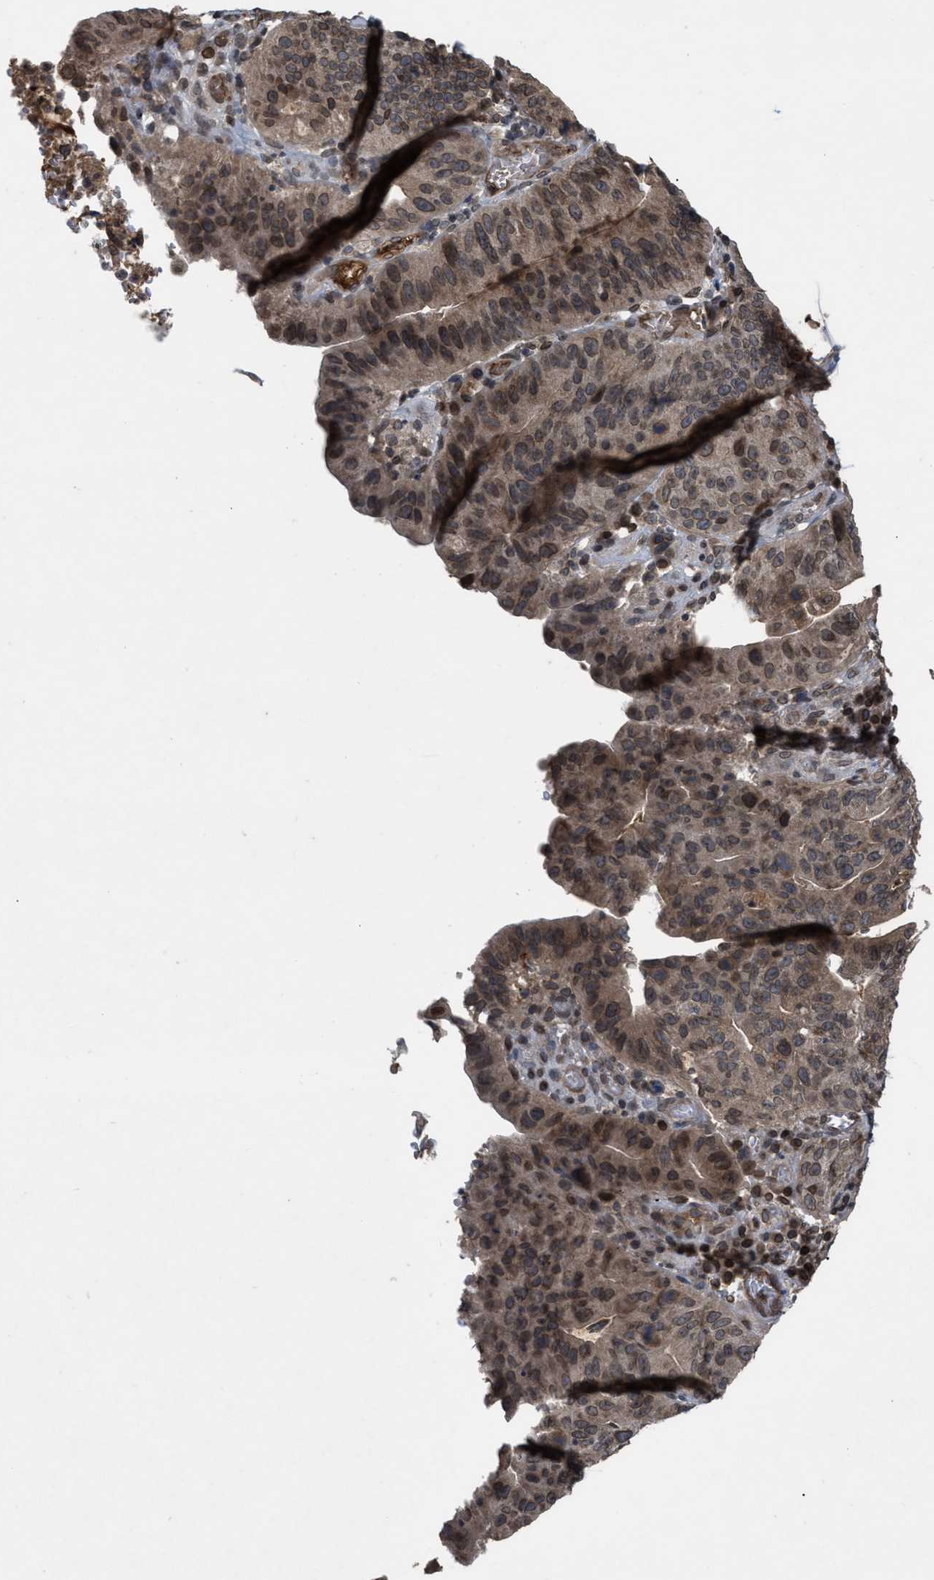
{"staining": {"intensity": "moderate", "quantity": ">75%", "location": "cytoplasmic/membranous,nuclear"}, "tissue": "stomach cancer", "cell_type": "Tumor cells", "image_type": "cancer", "snomed": [{"axis": "morphology", "description": "Adenocarcinoma, NOS"}, {"axis": "topography", "description": "Stomach"}], "caption": "The histopathology image demonstrates staining of adenocarcinoma (stomach), revealing moderate cytoplasmic/membranous and nuclear protein staining (brown color) within tumor cells. The protein of interest is shown in brown color, while the nuclei are stained blue.", "gene": "CRY1", "patient": {"sex": "male", "age": 59}}